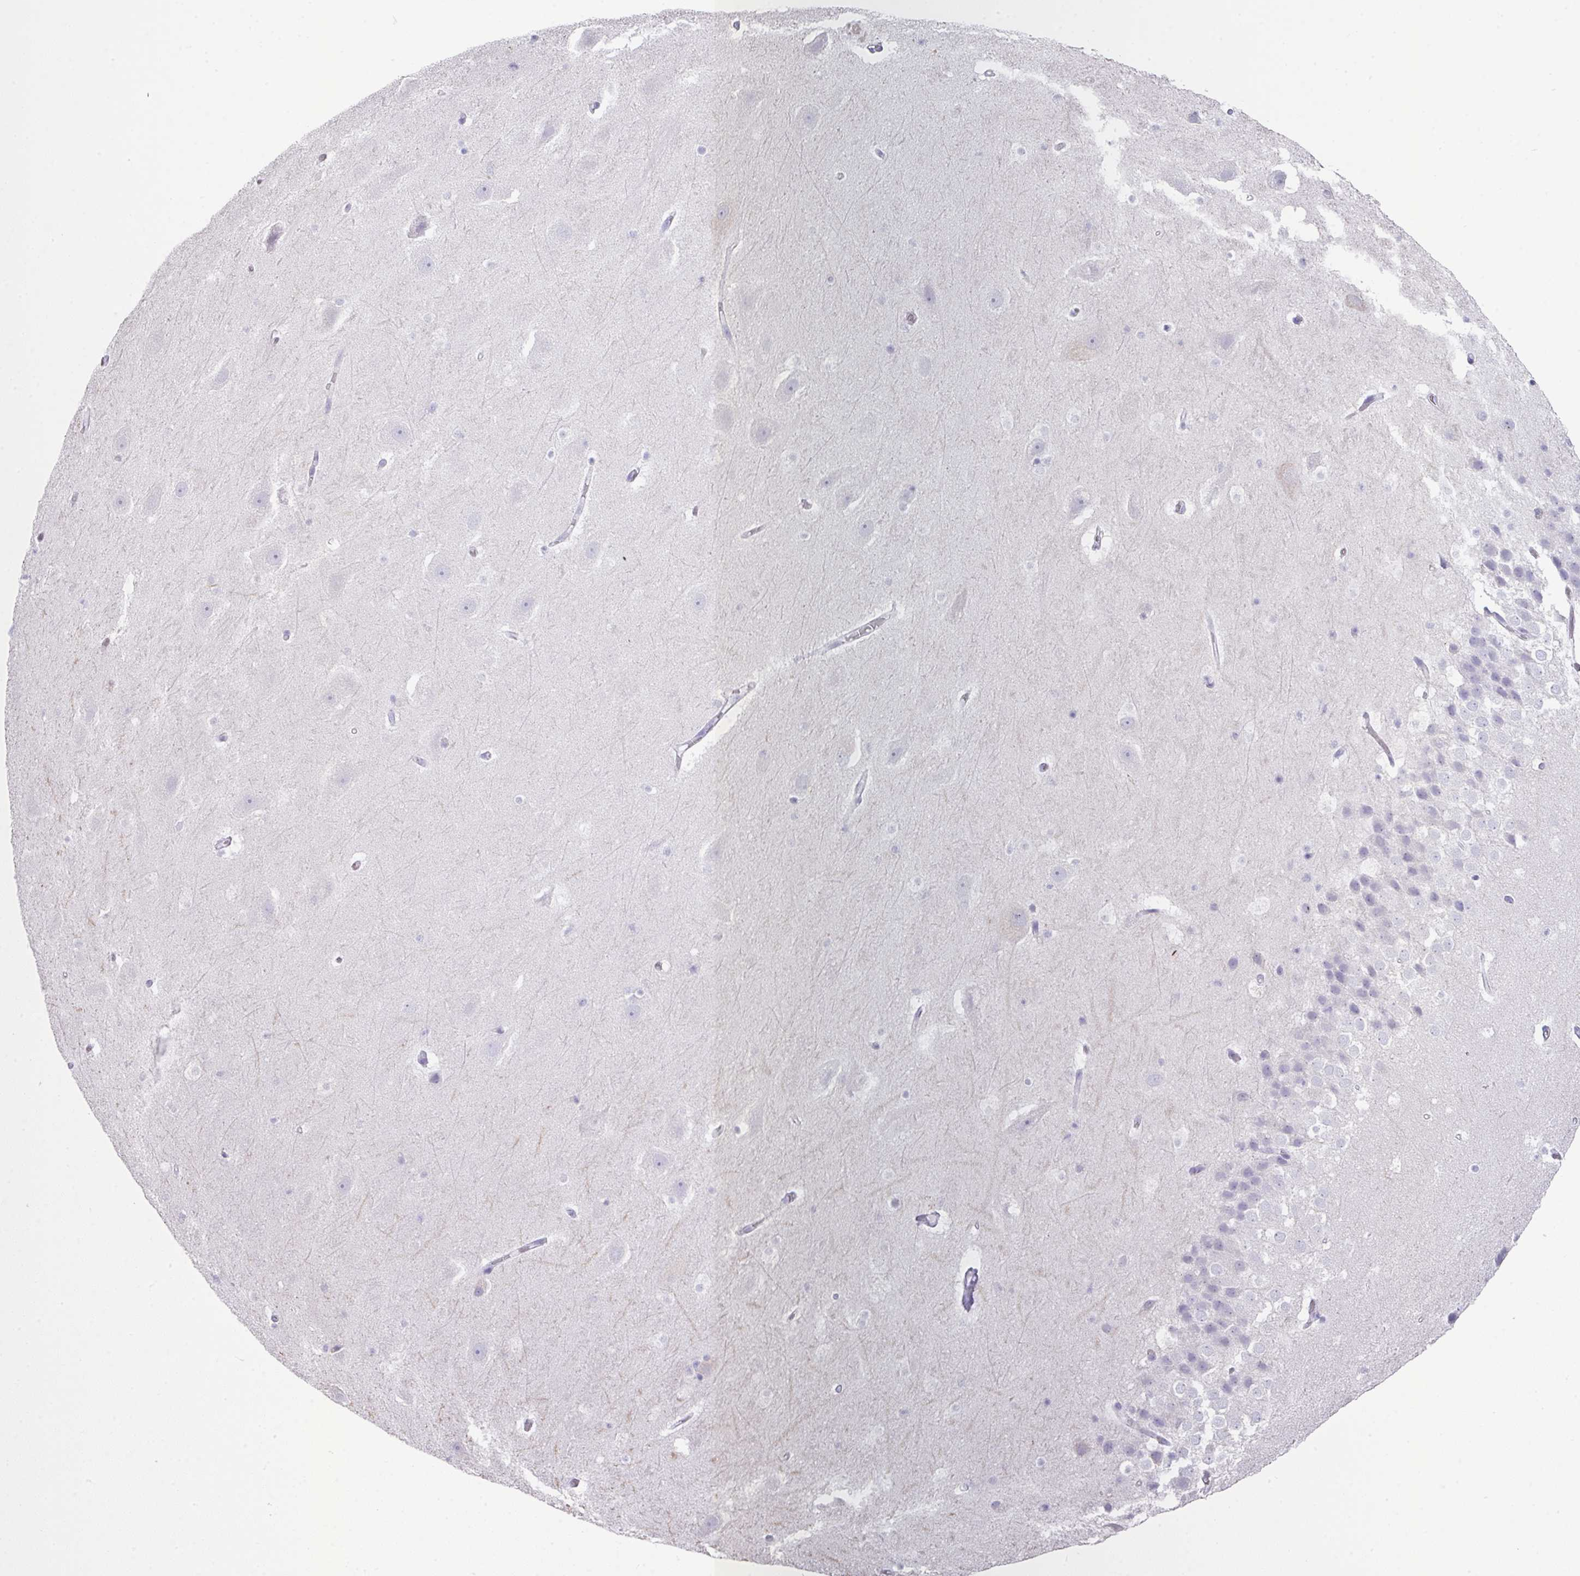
{"staining": {"intensity": "negative", "quantity": "none", "location": "none"}, "tissue": "hippocampus", "cell_type": "Glial cells", "image_type": "normal", "snomed": [{"axis": "morphology", "description": "Normal tissue, NOS"}, {"axis": "topography", "description": "Hippocampus"}], "caption": "A high-resolution micrograph shows immunohistochemistry (IHC) staining of normal hippocampus, which displays no significant expression in glial cells. (DAB immunohistochemistry with hematoxylin counter stain).", "gene": "GLI4", "patient": {"sex": "male", "age": 37}}